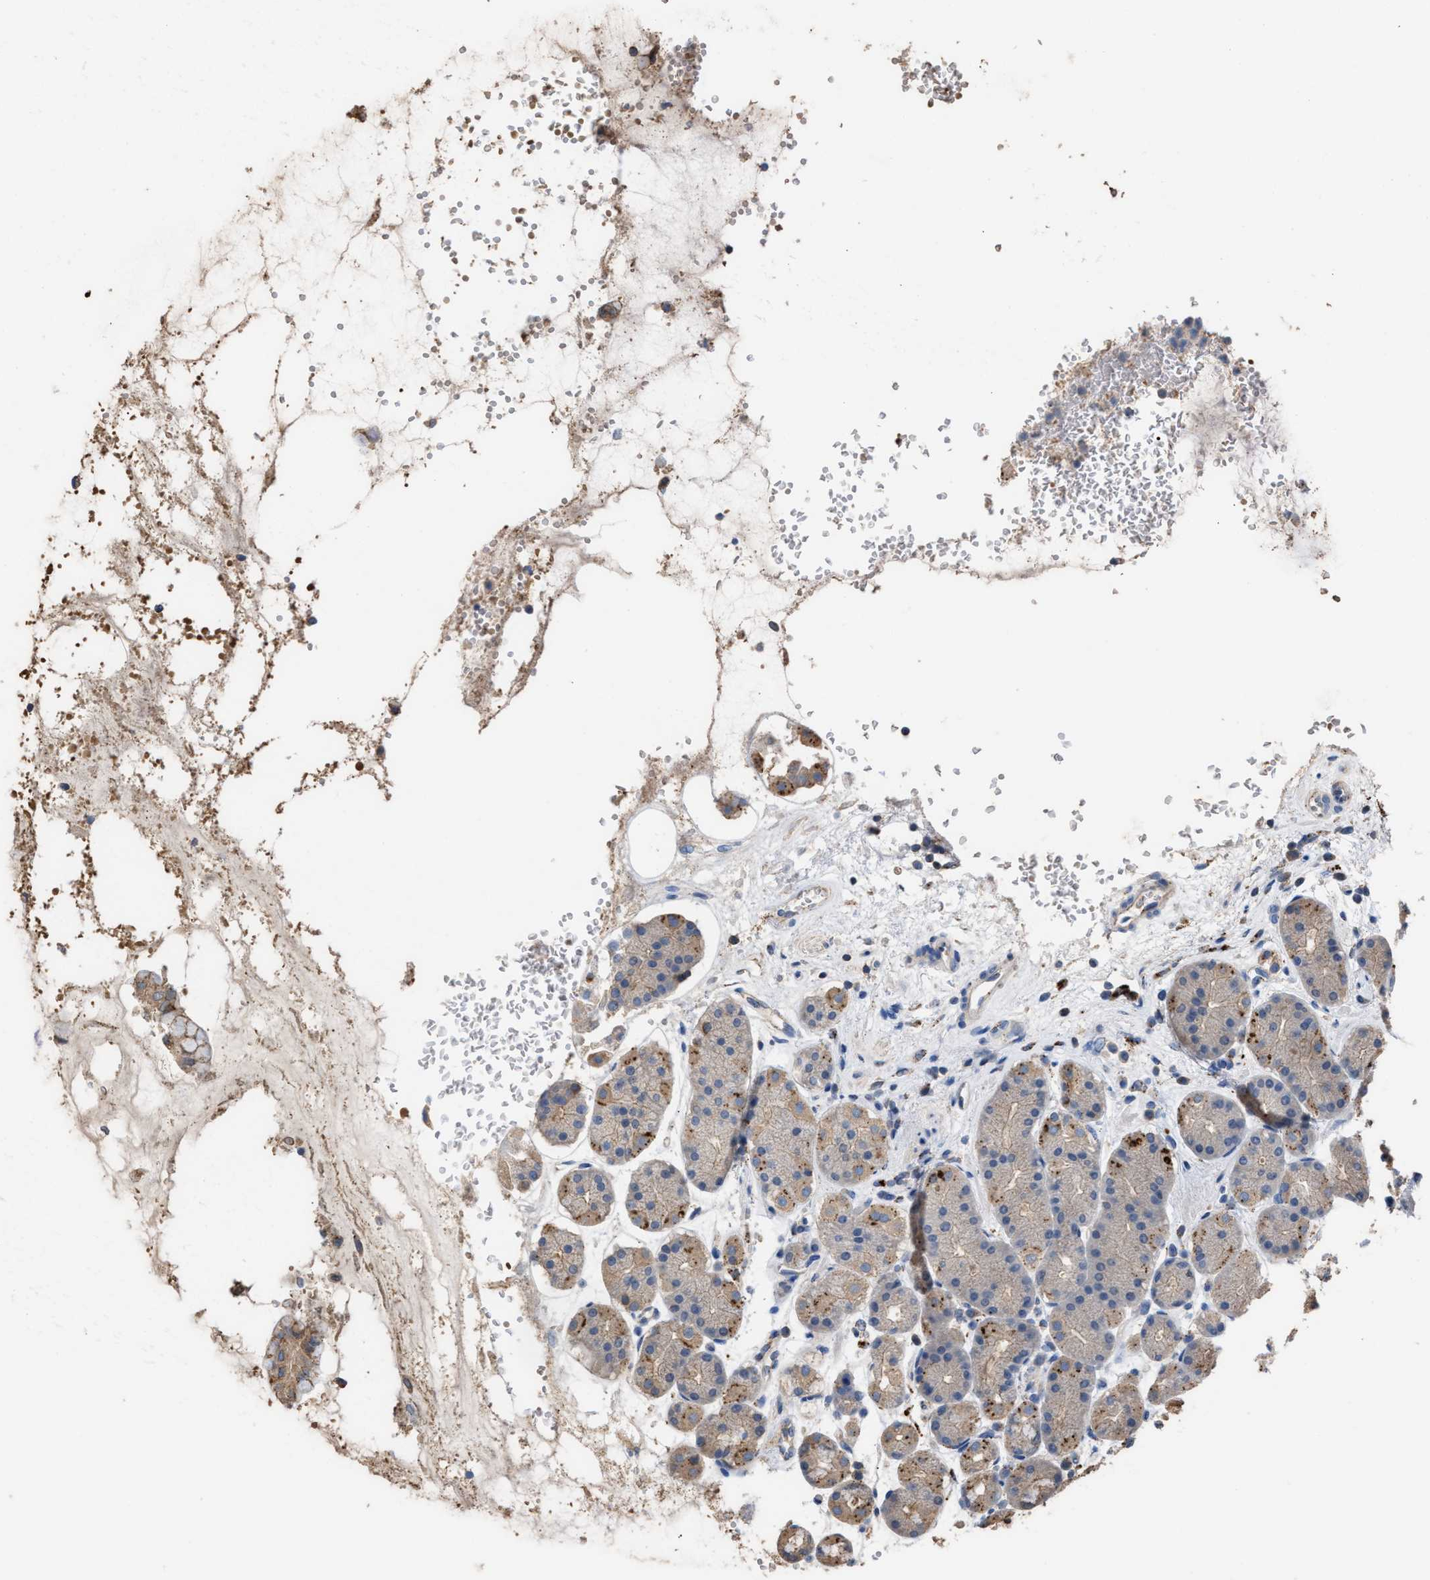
{"staining": {"intensity": "moderate", "quantity": "<25%", "location": "cytoplasmic/membranous"}, "tissue": "stomach", "cell_type": "Glandular cells", "image_type": "normal", "snomed": [{"axis": "morphology", "description": "Normal tissue, NOS"}, {"axis": "topography", "description": "Stomach"}, {"axis": "topography", "description": "Stomach, lower"}], "caption": "Glandular cells demonstrate moderate cytoplasmic/membranous expression in about <25% of cells in unremarkable stomach. Nuclei are stained in blue.", "gene": "ELMO3", "patient": {"sex": "female", "age": 56}}